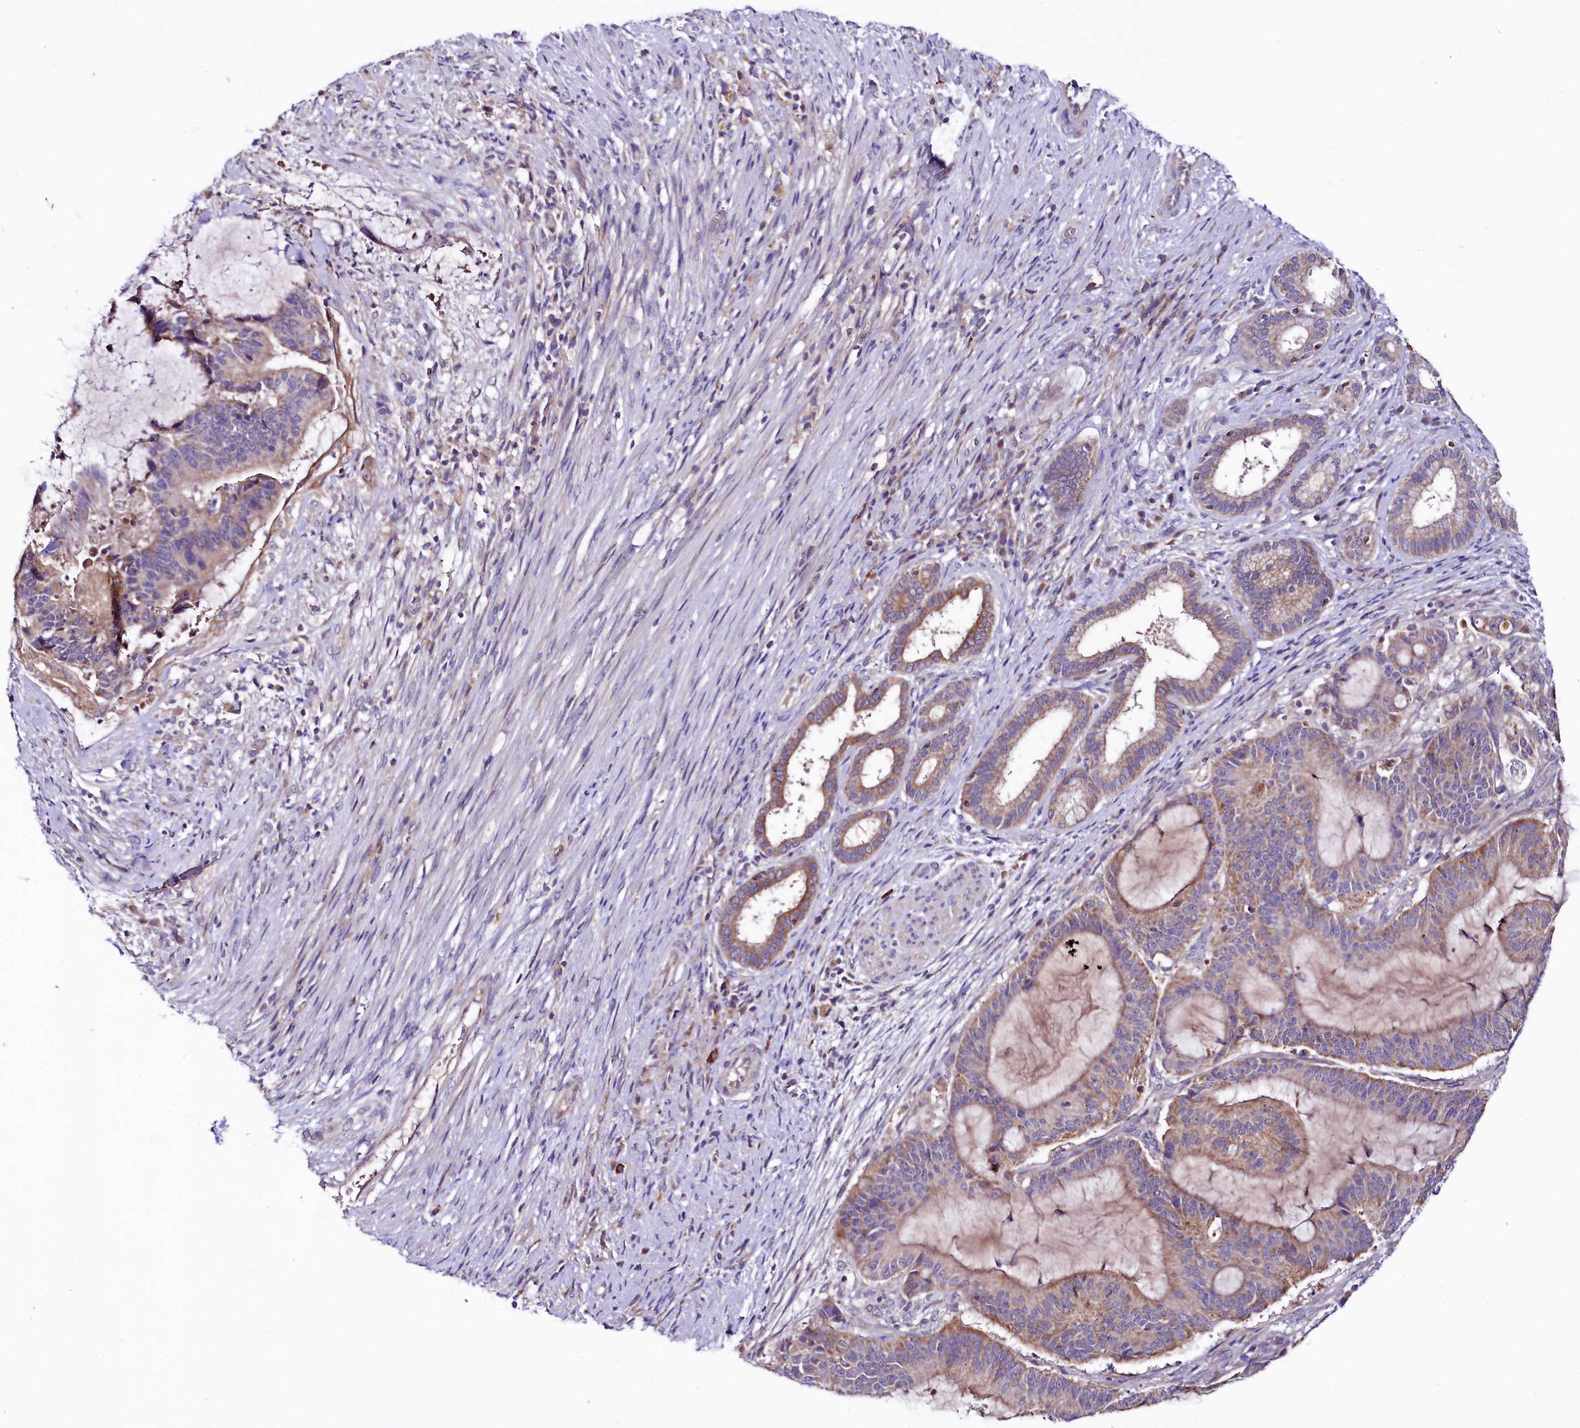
{"staining": {"intensity": "weak", "quantity": "25%-75%", "location": "cytoplasmic/membranous"}, "tissue": "liver cancer", "cell_type": "Tumor cells", "image_type": "cancer", "snomed": [{"axis": "morphology", "description": "Normal tissue, NOS"}, {"axis": "morphology", "description": "Cholangiocarcinoma"}, {"axis": "topography", "description": "Liver"}, {"axis": "topography", "description": "Peripheral nerve tissue"}], "caption": "This is an image of immunohistochemistry staining of cholangiocarcinoma (liver), which shows weak staining in the cytoplasmic/membranous of tumor cells.", "gene": "ZNF45", "patient": {"sex": "female", "age": 73}}